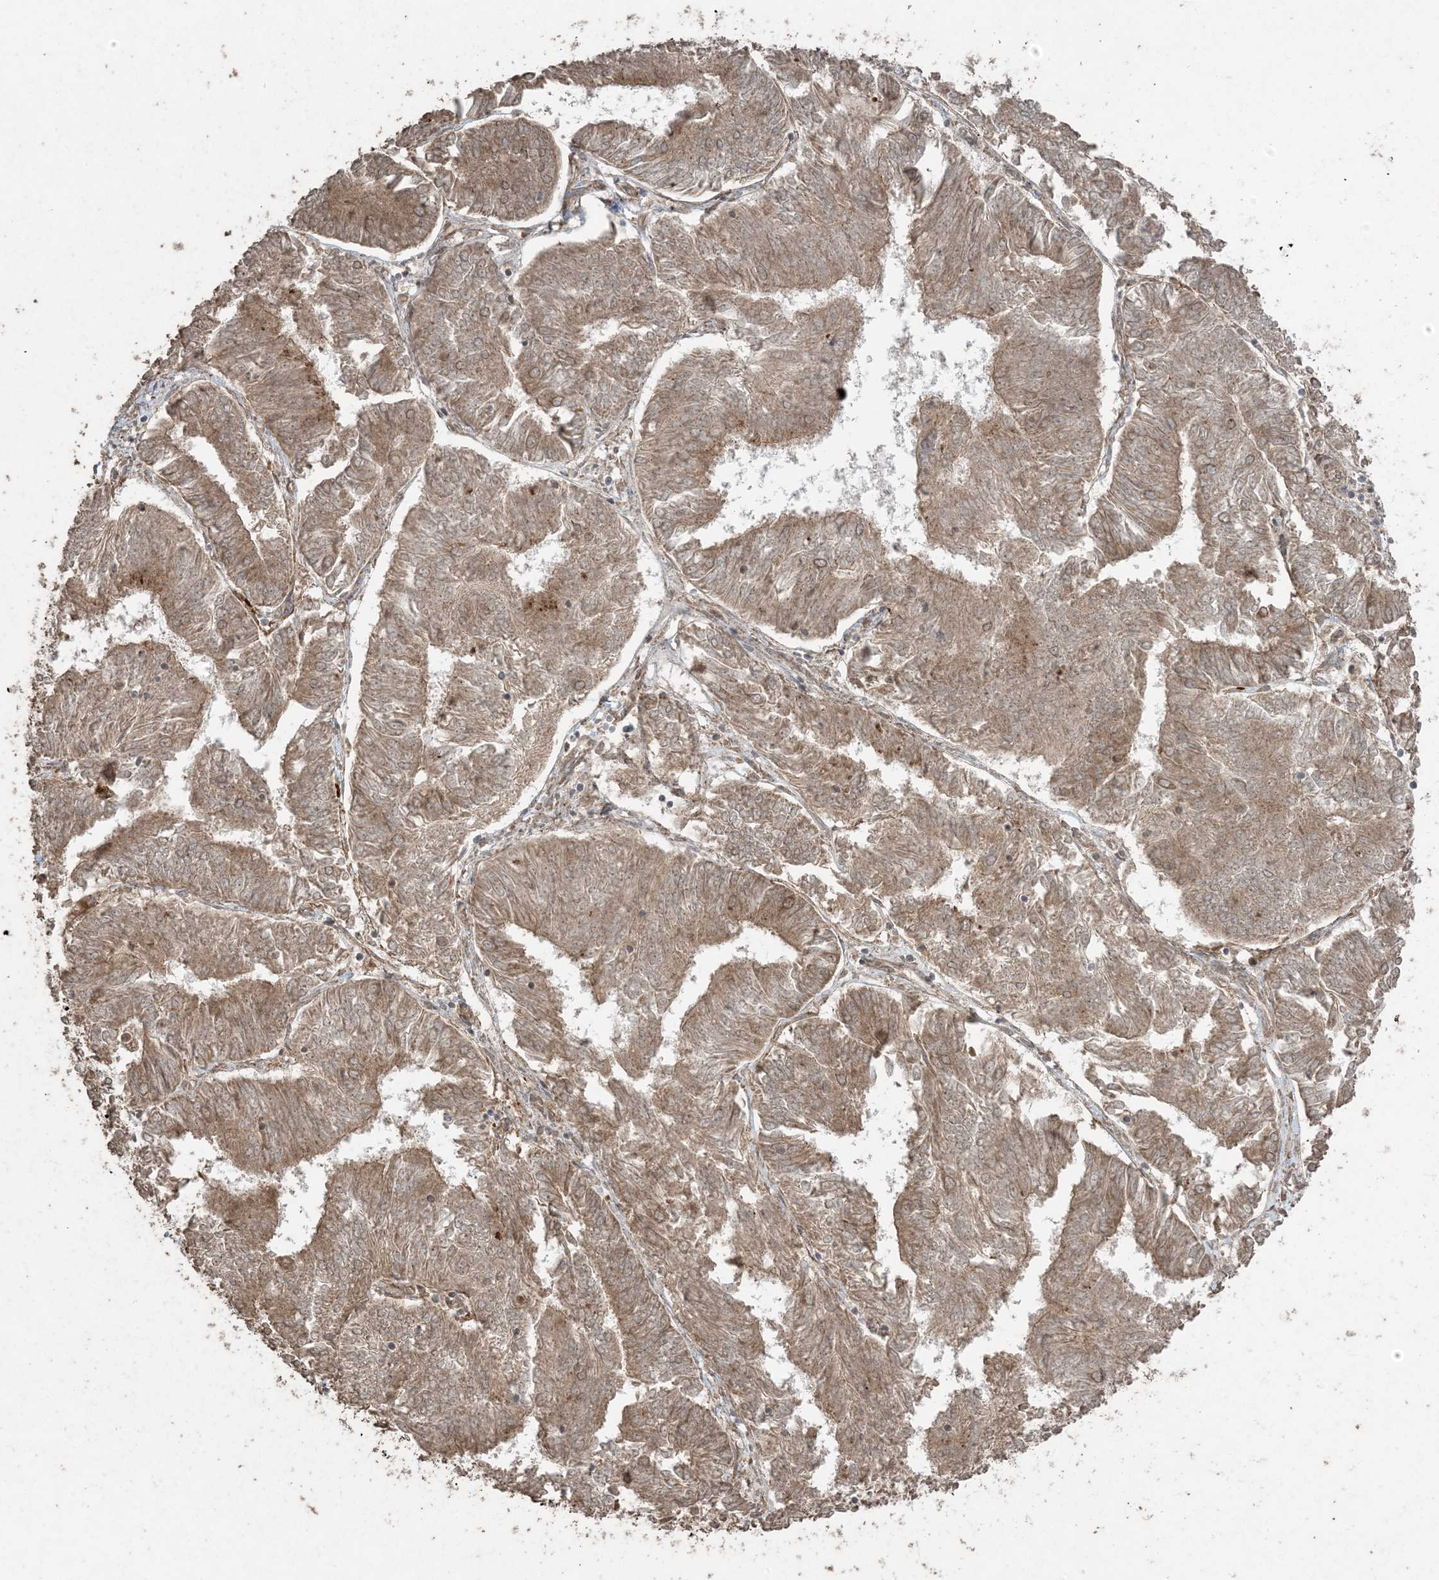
{"staining": {"intensity": "moderate", "quantity": ">75%", "location": "cytoplasmic/membranous"}, "tissue": "endometrial cancer", "cell_type": "Tumor cells", "image_type": "cancer", "snomed": [{"axis": "morphology", "description": "Adenocarcinoma, NOS"}, {"axis": "topography", "description": "Endometrium"}], "caption": "Immunohistochemical staining of endometrial cancer displays medium levels of moderate cytoplasmic/membranous positivity in approximately >75% of tumor cells.", "gene": "DDX19B", "patient": {"sex": "female", "age": 58}}